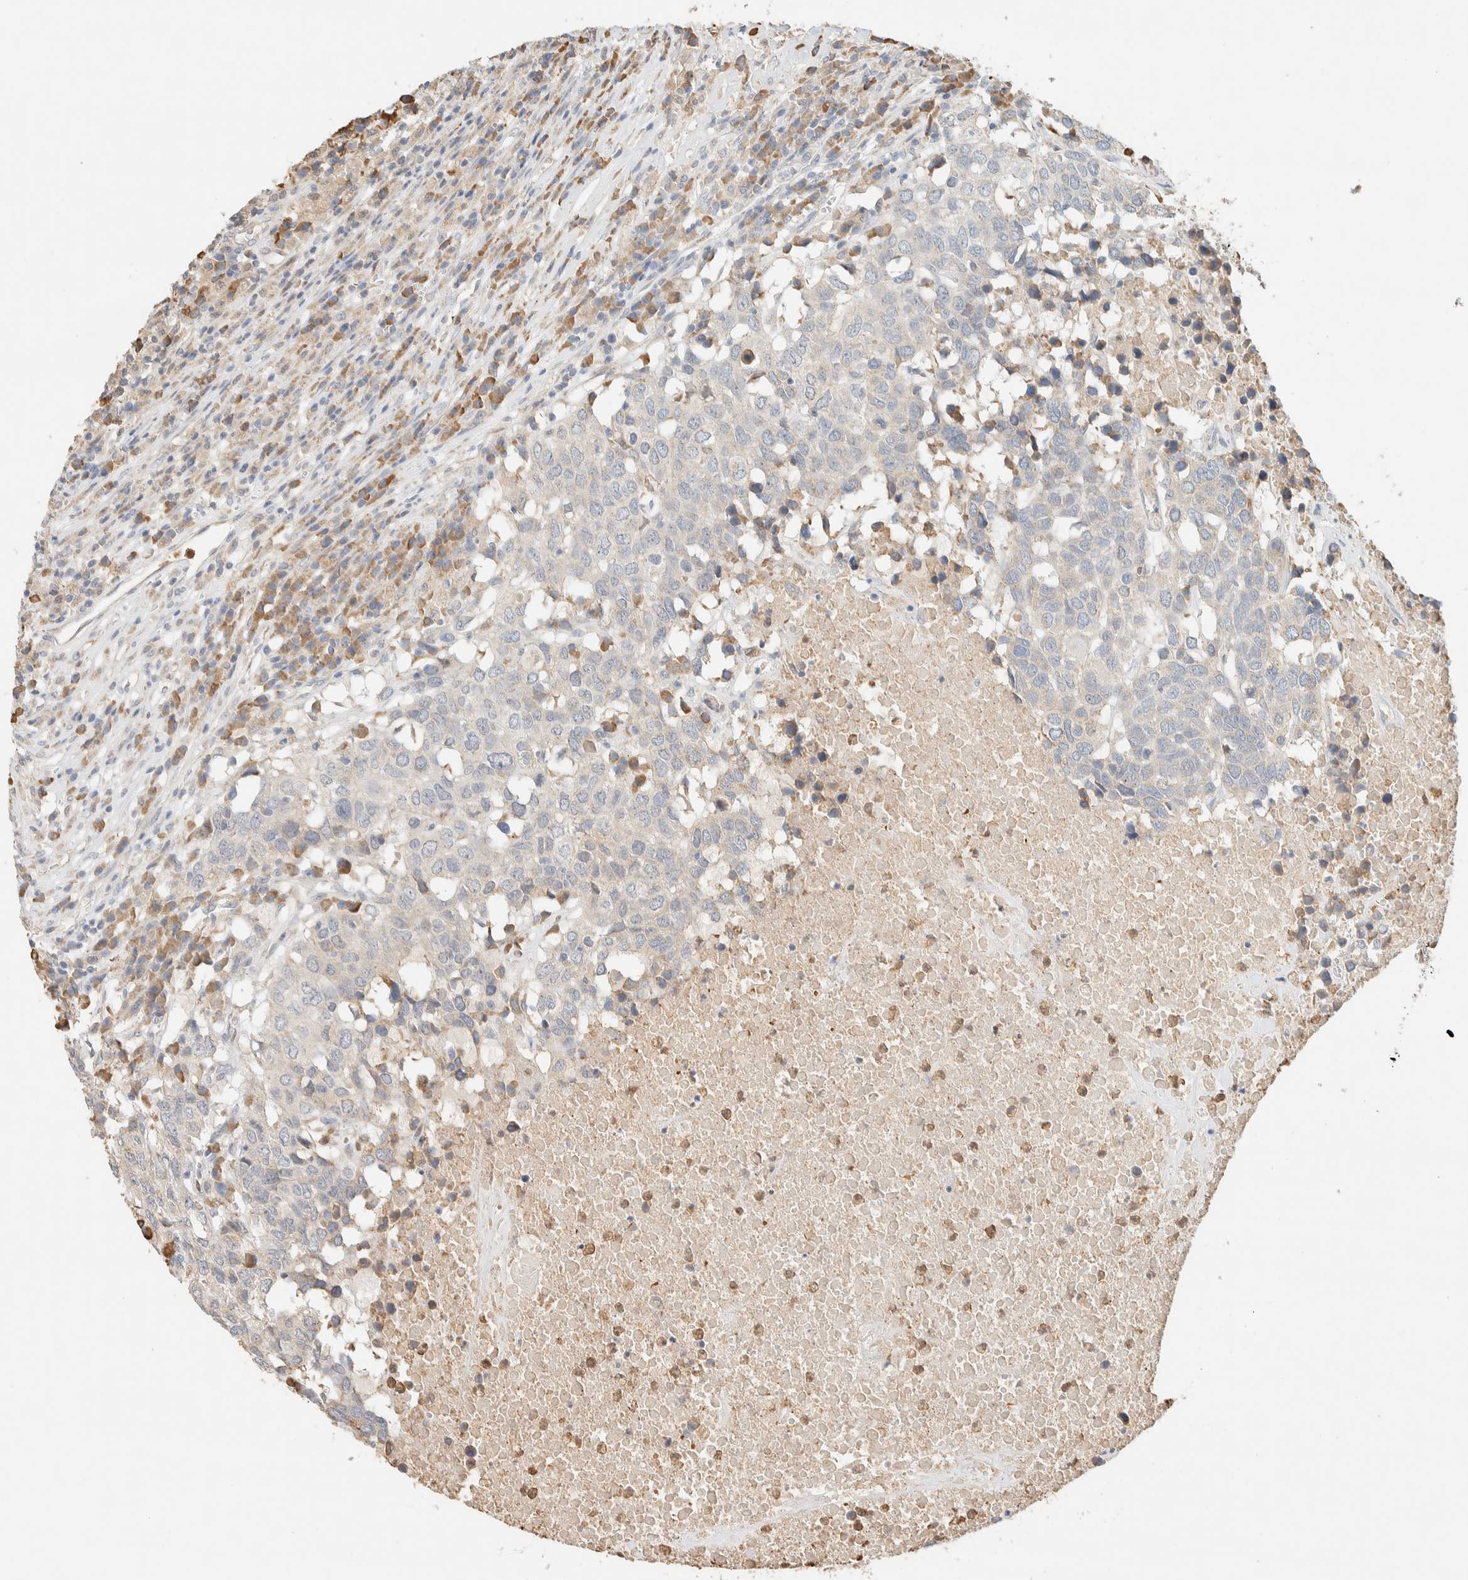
{"staining": {"intensity": "weak", "quantity": "<25%", "location": "cytoplasmic/membranous"}, "tissue": "head and neck cancer", "cell_type": "Tumor cells", "image_type": "cancer", "snomed": [{"axis": "morphology", "description": "Squamous cell carcinoma, NOS"}, {"axis": "topography", "description": "Head-Neck"}], "caption": "The immunohistochemistry image has no significant positivity in tumor cells of head and neck cancer tissue.", "gene": "TTC3", "patient": {"sex": "male", "age": 66}}